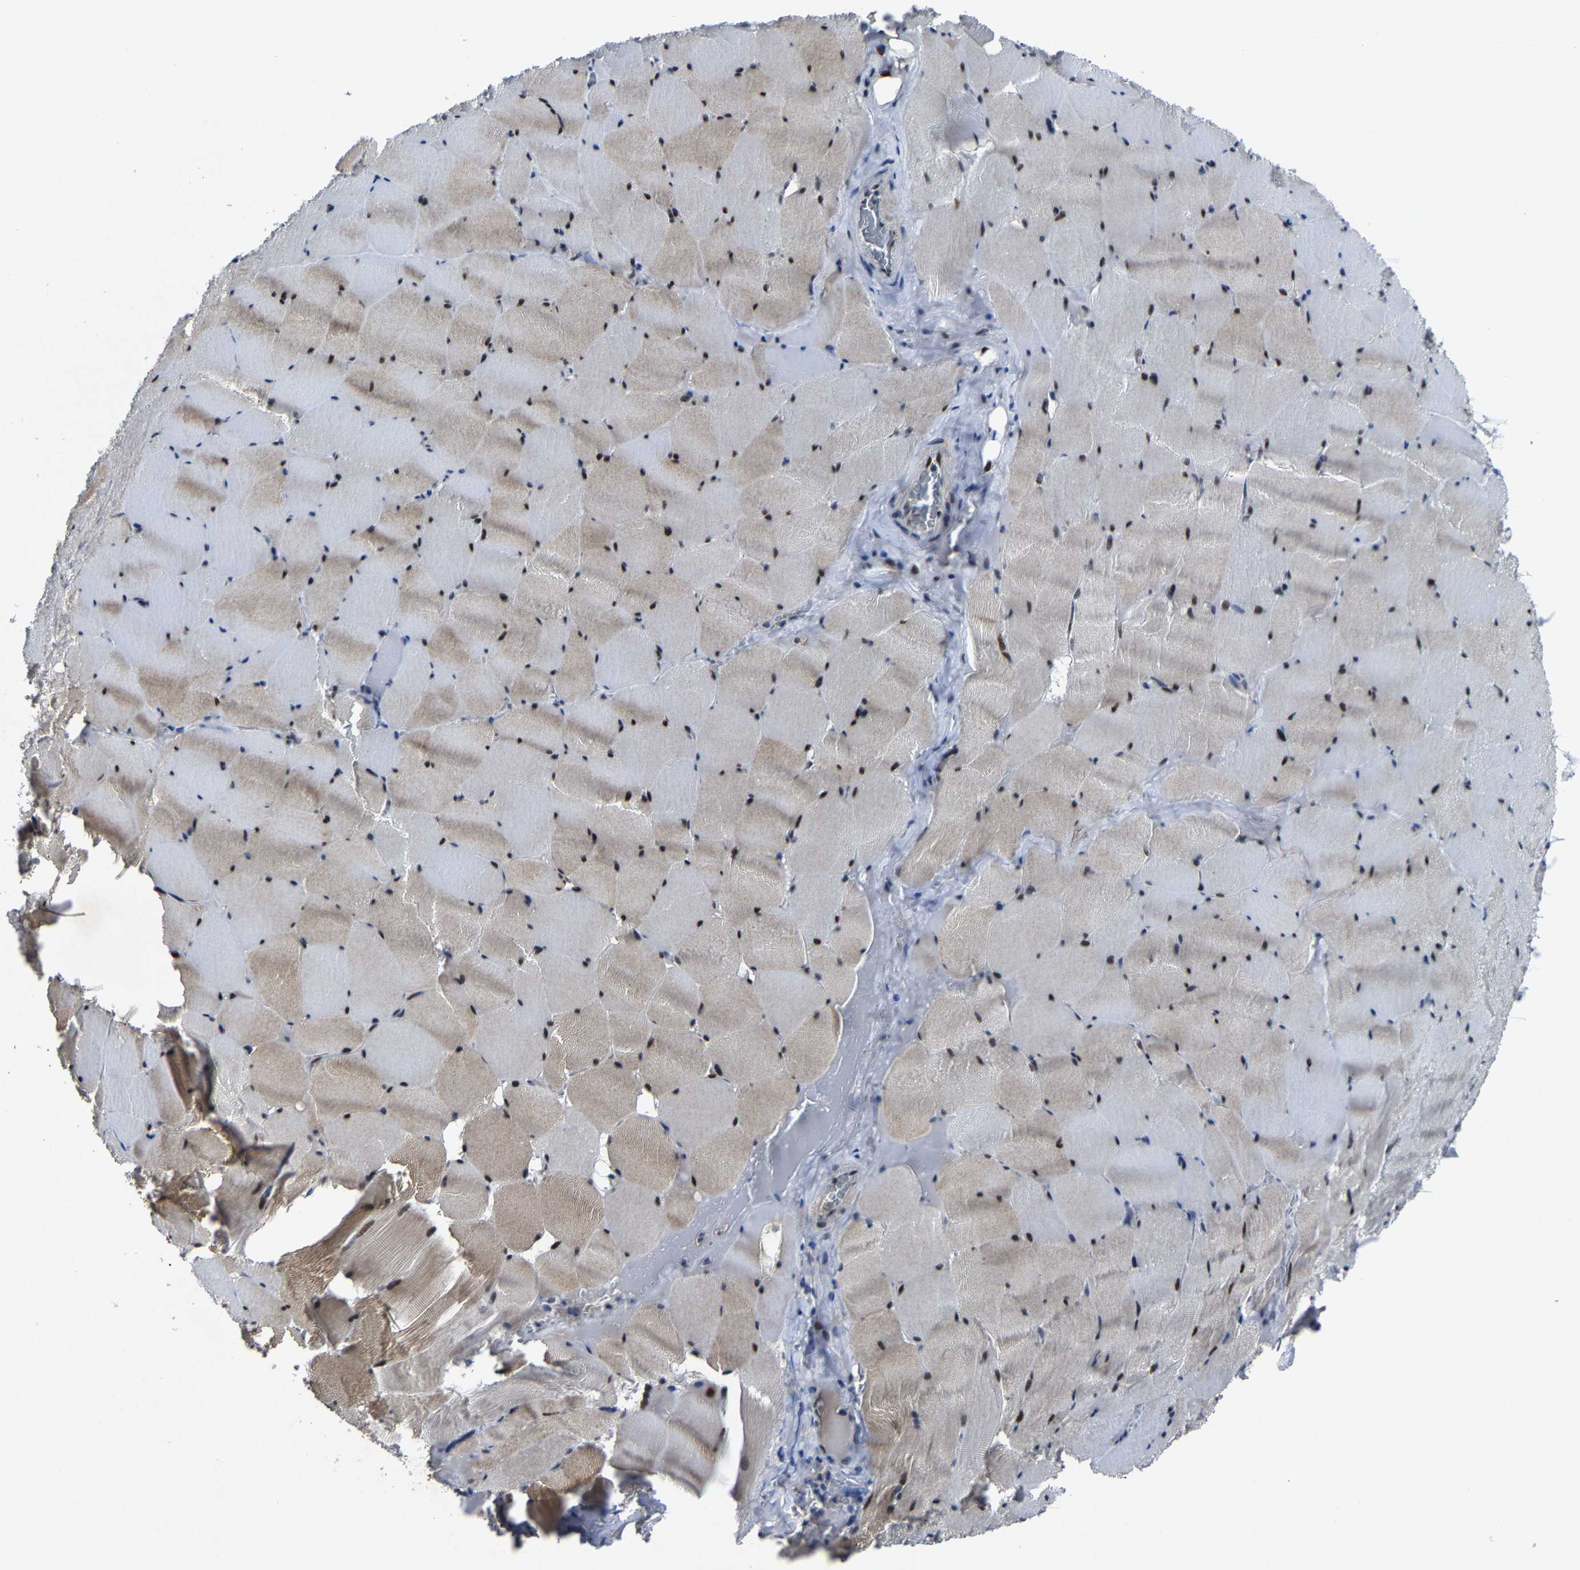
{"staining": {"intensity": "moderate", "quantity": ">75%", "location": "nuclear"}, "tissue": "skeletal muscle", "cell_type": "Myocytes", "image_type": "normal", "snomed": [{"axis": "morphology", "description": "Normal tissue, NOS"}, {"axis": "topography", "description": "Skeletal muscle"}], "caption": "IHC of unremarkable skeletal muscle shows medium levels of moderate nuclear staining in about >75% of myocytes. IHC stains the protein in brown and the nuclei are stained blue.", "gene": "LSM8", "patient": {"sex": "male", "age": 62}}